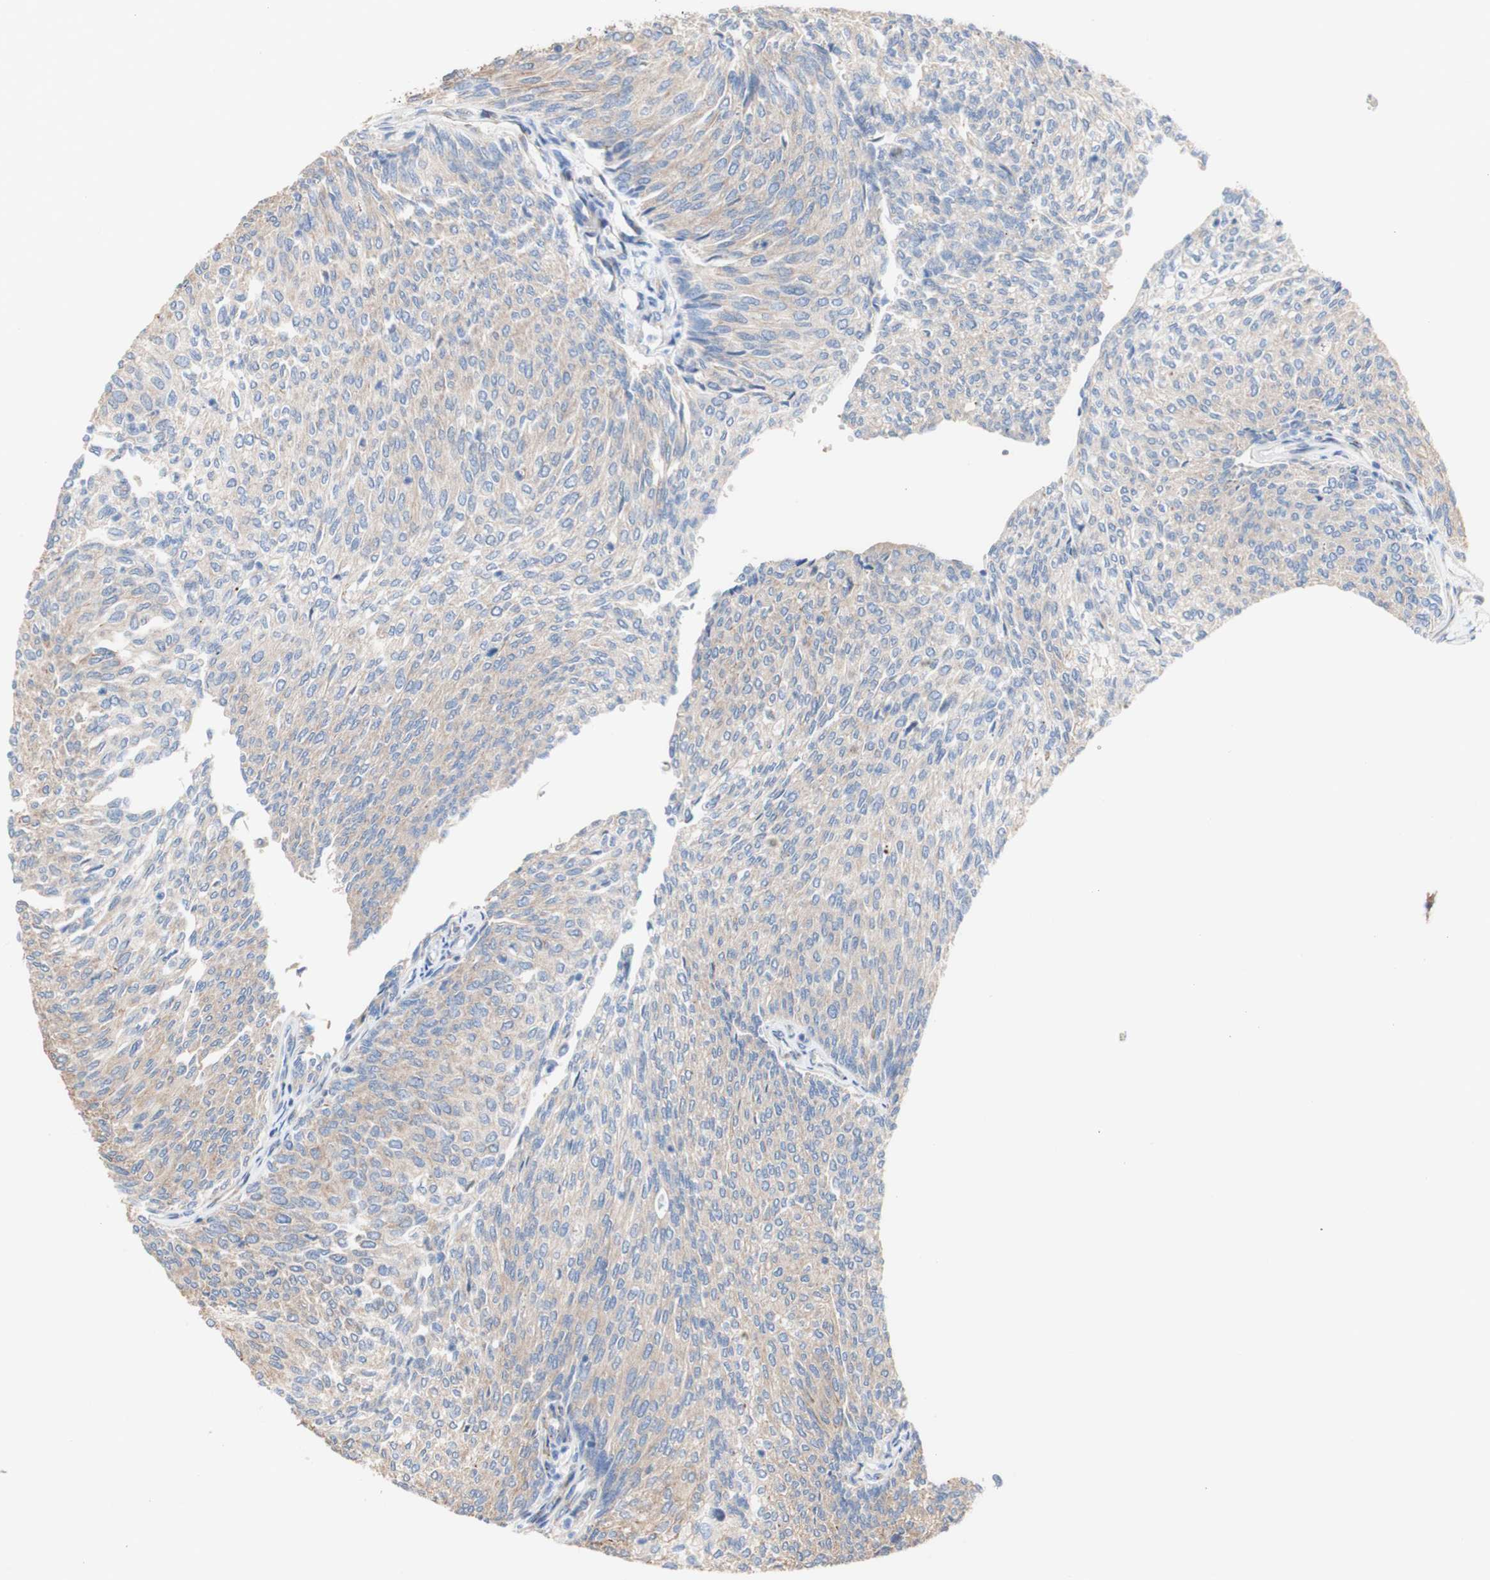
{"staining": {"intensity": "moderate", "quantity": "25%-75%", "location": "cytoplasmic/membranous"}, "tissue": "urothelial cancer", "cell_type": "Tumor cells", "image_type": "cancer", "snomed": [{"axis": "morphology", "description": "Urothelial carcinoma, Low grade"}, {"axis": "topography", "description": "Urinary bladder"}], "caption": "Immunohistochemistry (IHC) histopathology image of human urothelial cancer stained for a protein (brown), which displays medium levels of moderate cytoplasmic/membranous positivity in about 25%-75% of tumor cells.", "gene": "LRIG3", "patient": {"sex": "female", "age": 79}}